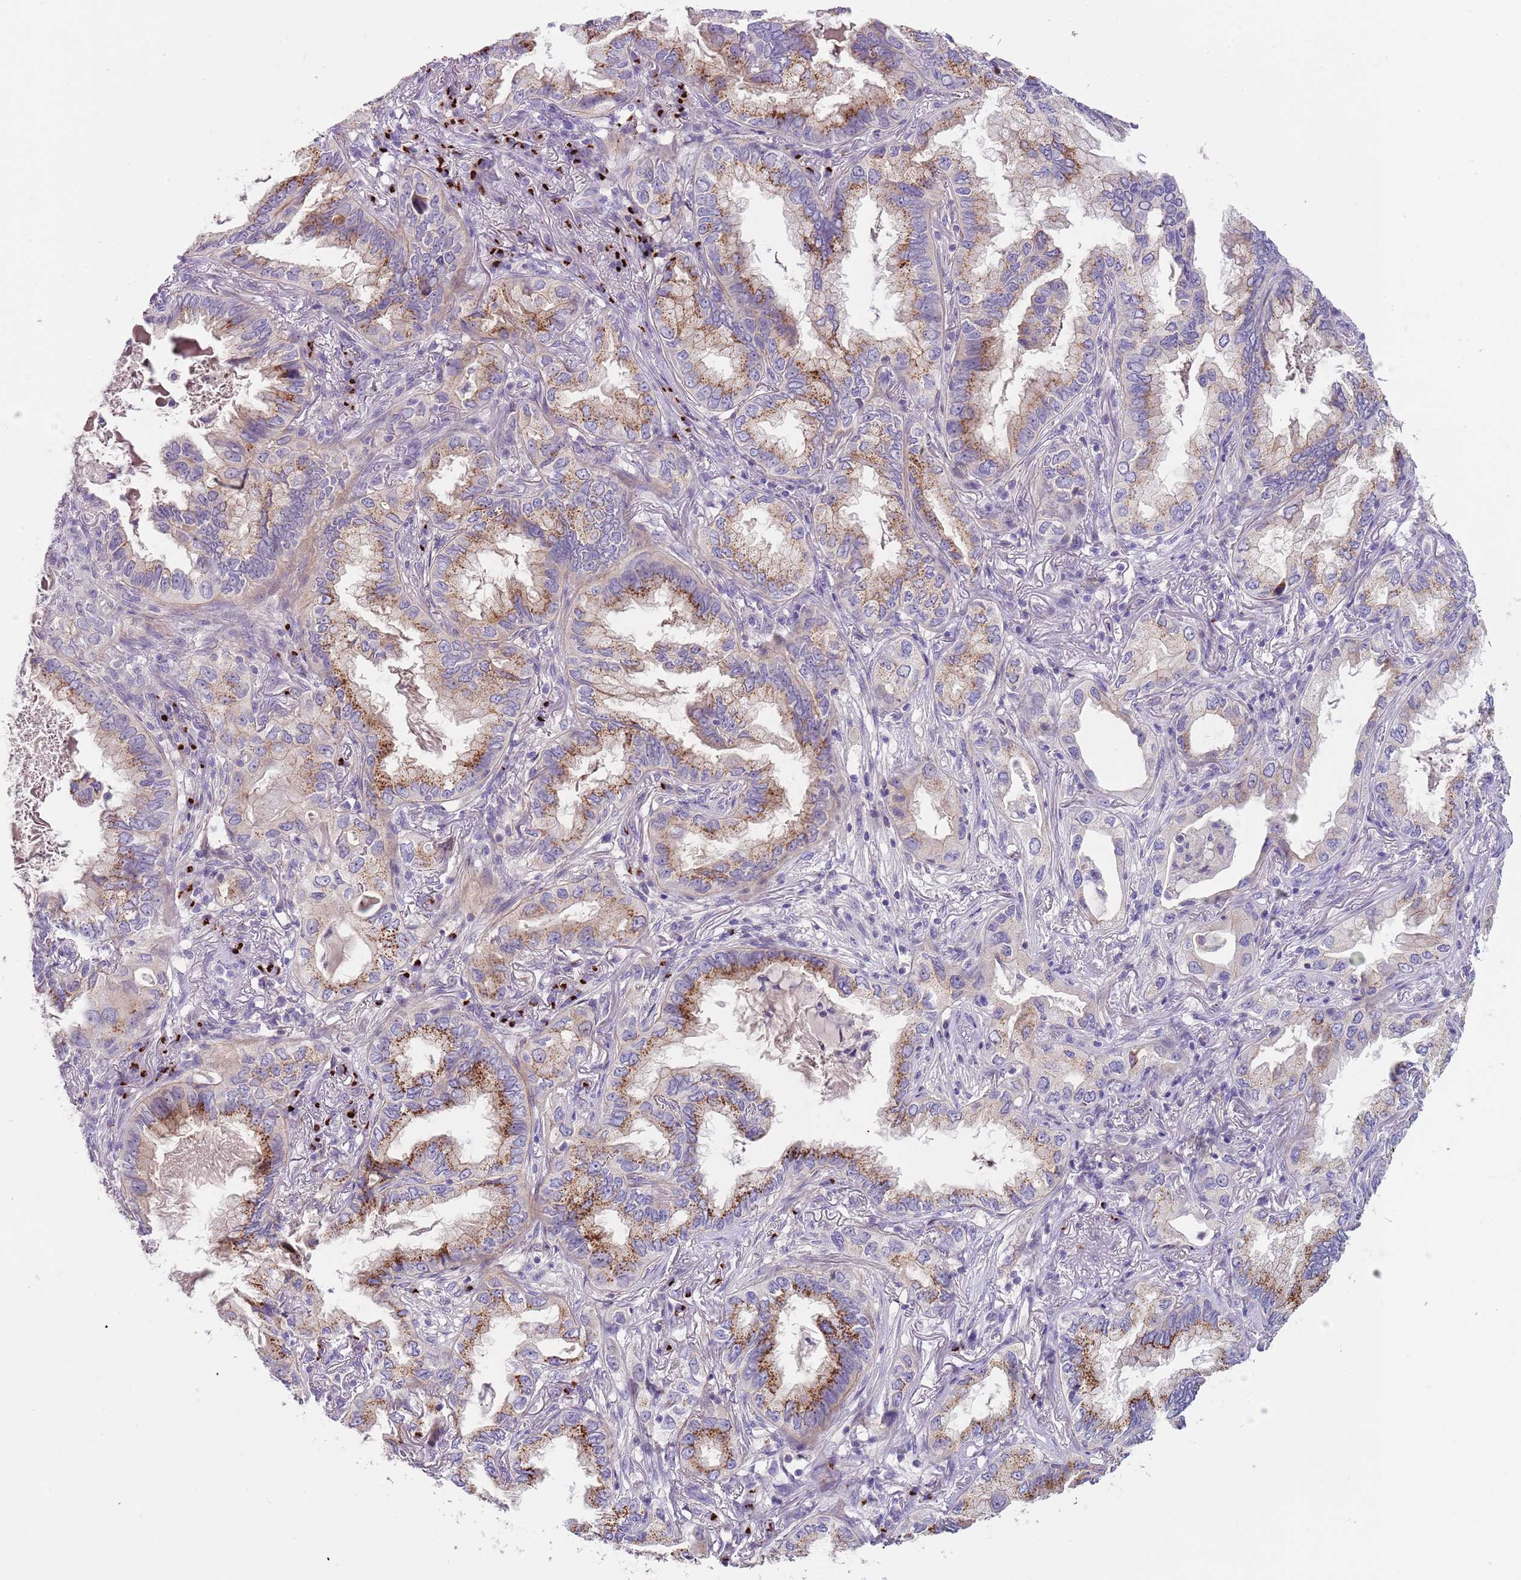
{"staining": {"intensity": "moderate", "quantity": ">75%", "location": "cytoplasmic/membranous"}, "tissue": "lung cancer", "cell_type": "Tumor cells", "image_type": "cancer", "snomed": [{"axis": "morphology", "description": "Adenocarcinoma, NOS"}, {"axis": "topography", "description": "Lung"}], "caption": "Tumor cells show medium levels of moderate cytoplasmic/membranous expression in about >75% of cells in human lung cancer.", "gene": "C2CD3", "patient": {"sex": "female", "age": 69}}